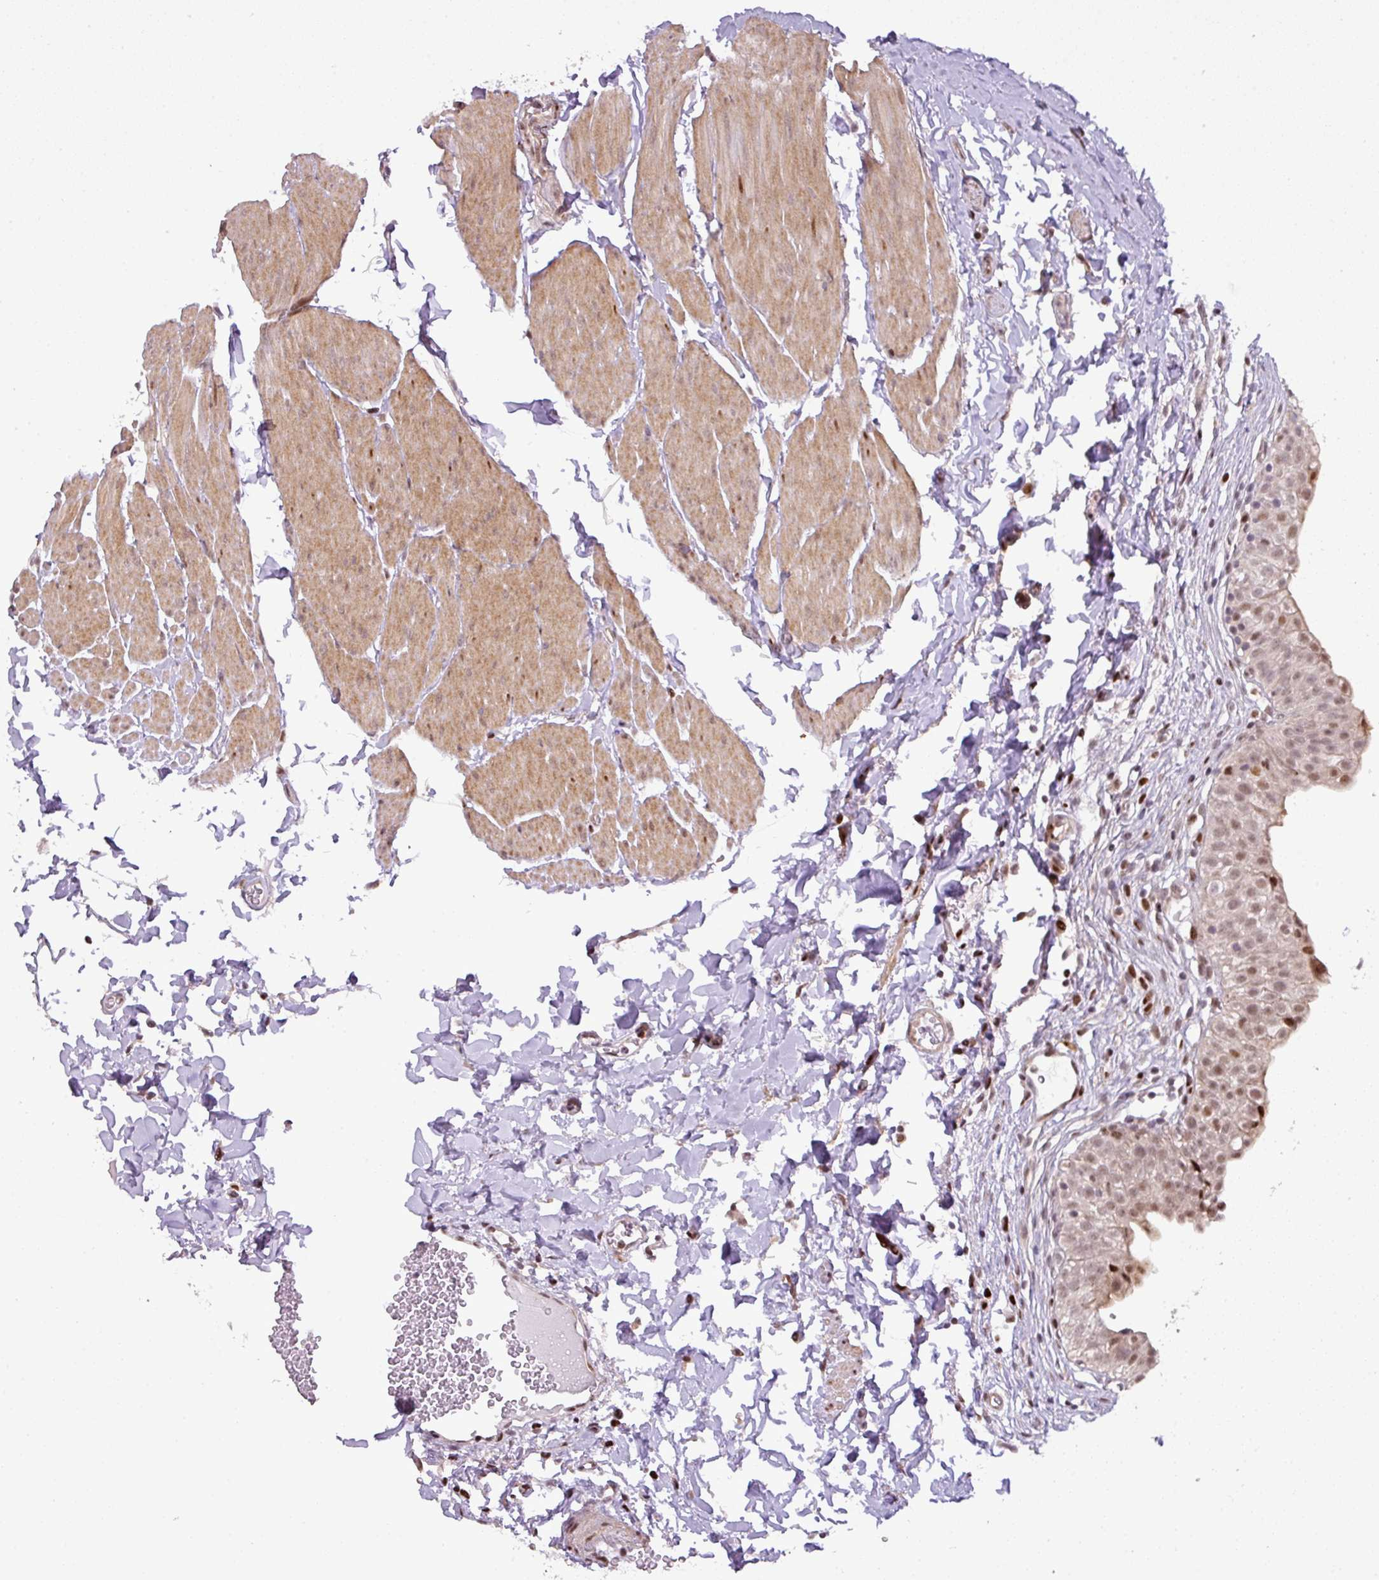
{"staining": {"intensity": "moderate", "quantity": "25%-75%", "location": "nuclear"}, "tissue": "urinary bladder", "cell_type": "Urothelial cells", "image_type": "normal", "snomed": [{"axis": "morphology", "description": "Normal tissue, NOS"}, {"axis": "topography", "description": "Urinary bladder"}, {"axis": "topography", "description": "Peripheral nerve tissue"}], "caption": "Immunohistochemistry (IHC) micrograph of unremarkable urinary bladder: urinary bladder stained using immunohistochemistry (IHC) shows medium levels of moderate protein expression localized specifically in the nuclear of urothelial cells, appearing as a nuclear brown color.", "gene": "MYSM1", "patient": {"sex": "male", "age": 55}}